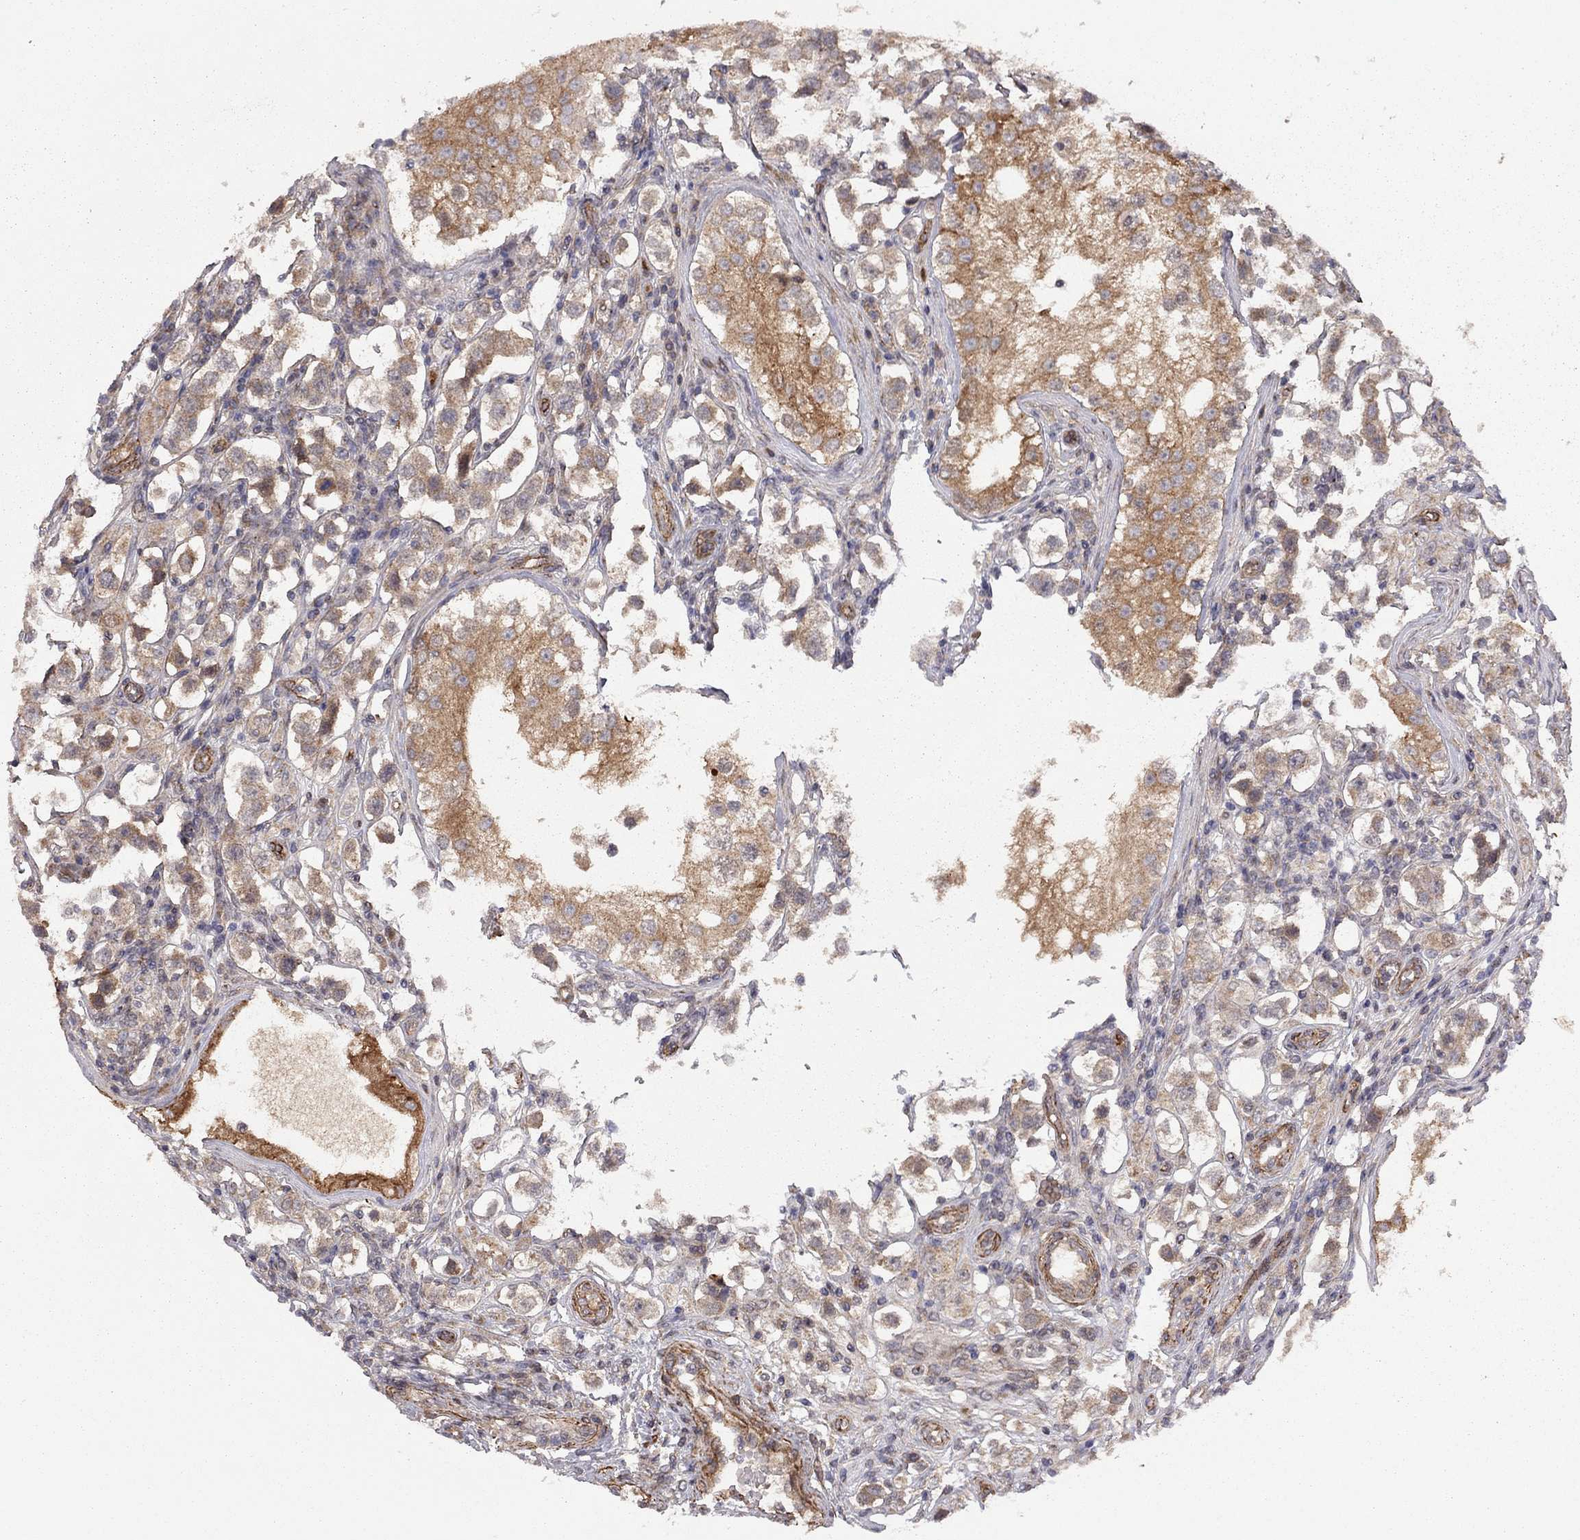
{"staining": {"intensity": "weak", "quantity": "25%-75%", "location": "cytoplasmic/membranous"}, "tissue": "testis cancer", "cell_type": "Tumor cells", "image_type": "cancer", "snomed": [{"axis": "morphology", "description": "Seminoma, NOS"}, {"axis": "topography", "description": "Testis"}], "caption": "Immunohistochemistry (IHC) photomicrograph of neoplastic tissue: seminoma (testis) stained using immunohistochemistry (IHC) shows low levels of weak protein expression localized specifically in the cytoplasmic/membranous of tumor cells, appearing as a cytoplasmic/membranous brown color.", "gene": "EXOC3L2", "patient": {"sex": "male", "age": 37}}